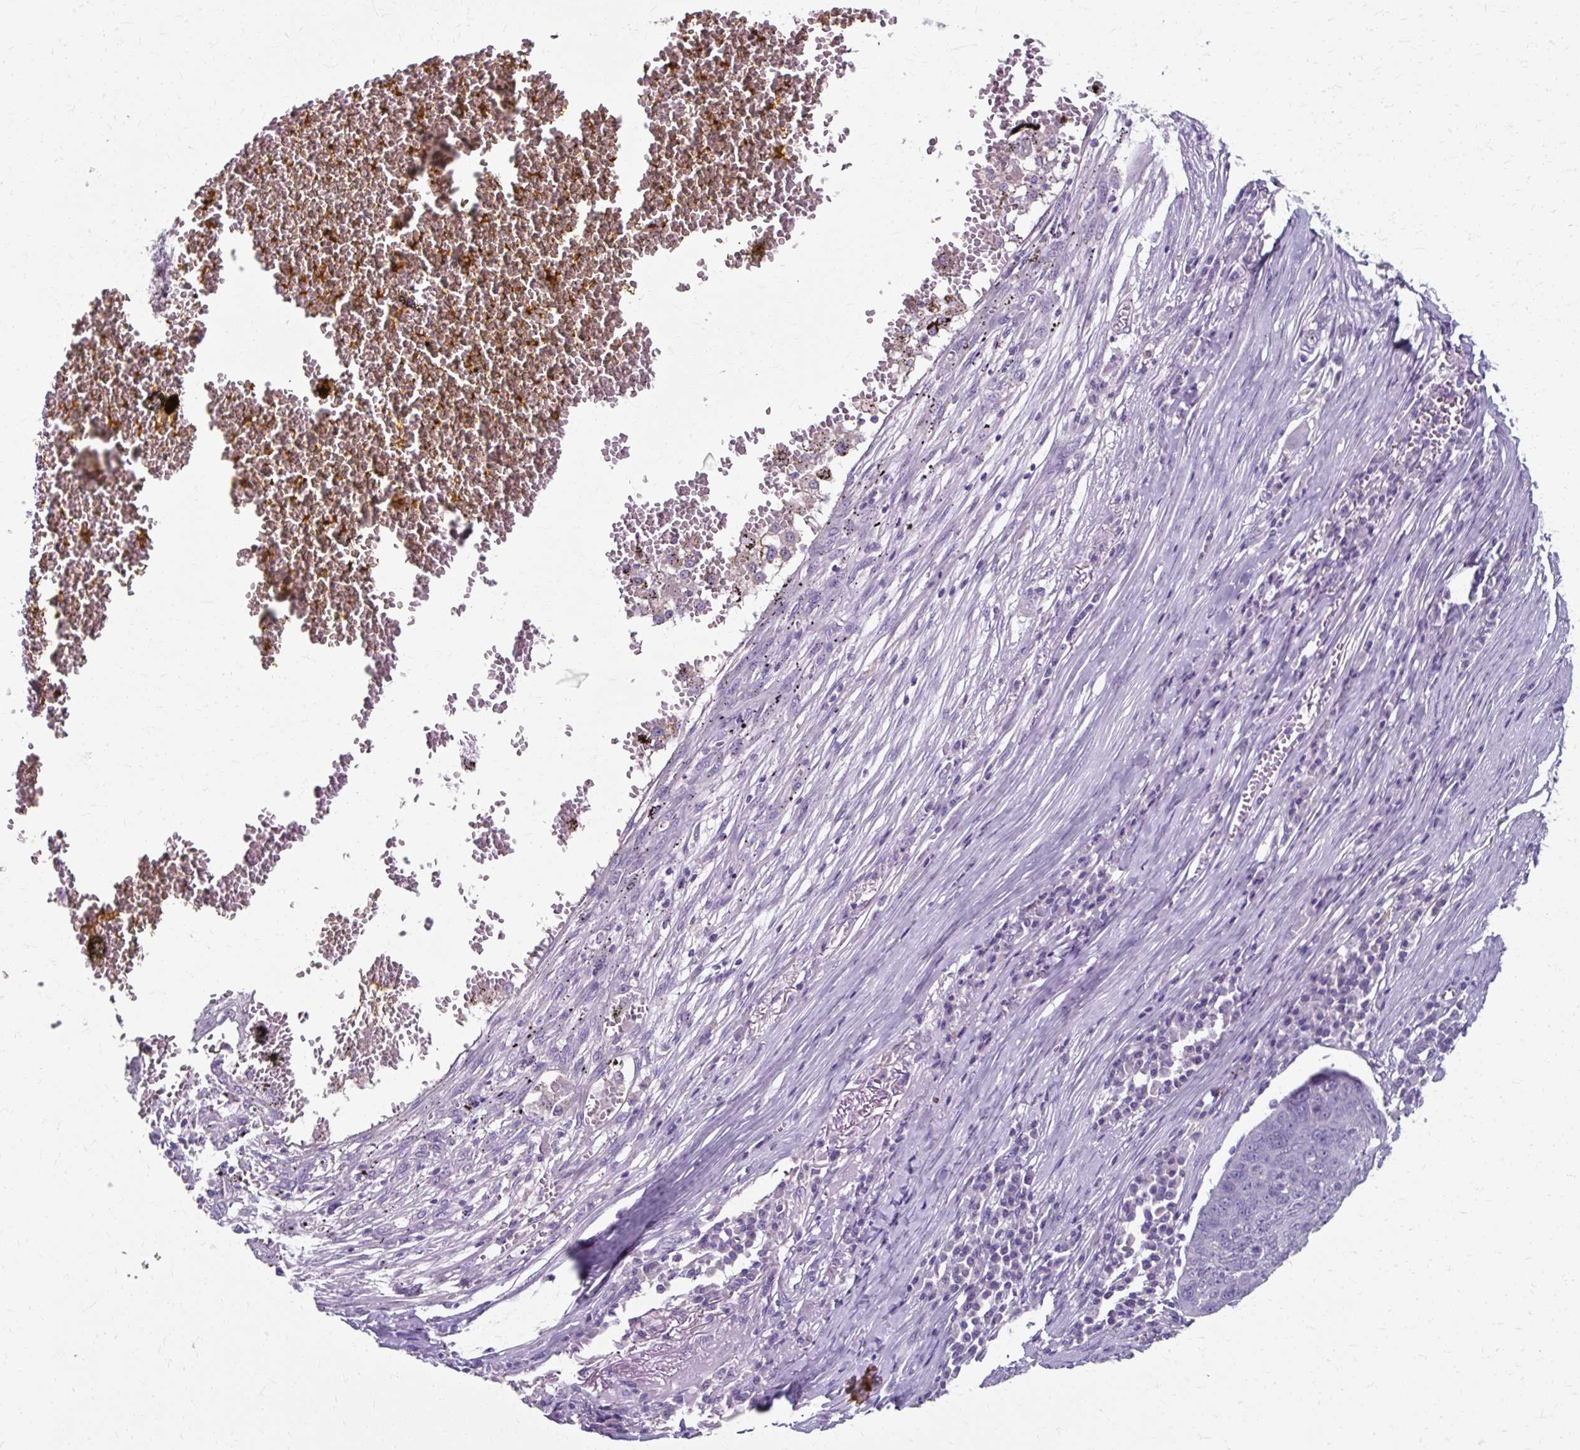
{"staining": {"intensity": "negative", "quantity": "none", "location": "none"}, "tissue": "skin cancer", "cell_type": "Tumor cells", "image_type": "cancer", "snomed": [{"axis": "morphology", "description": "Squamous cell carcinoma, NOS"}, {"axis": "topography", "description": "Skin"}], "caption": "DAB (3,3'-diaminobenzidine) immunohistochemical staining of human skin cancer displays no significant positivity in tumor cells.", "gene": "KLHL24", "patient": {"sex": "male", "age": 71}}